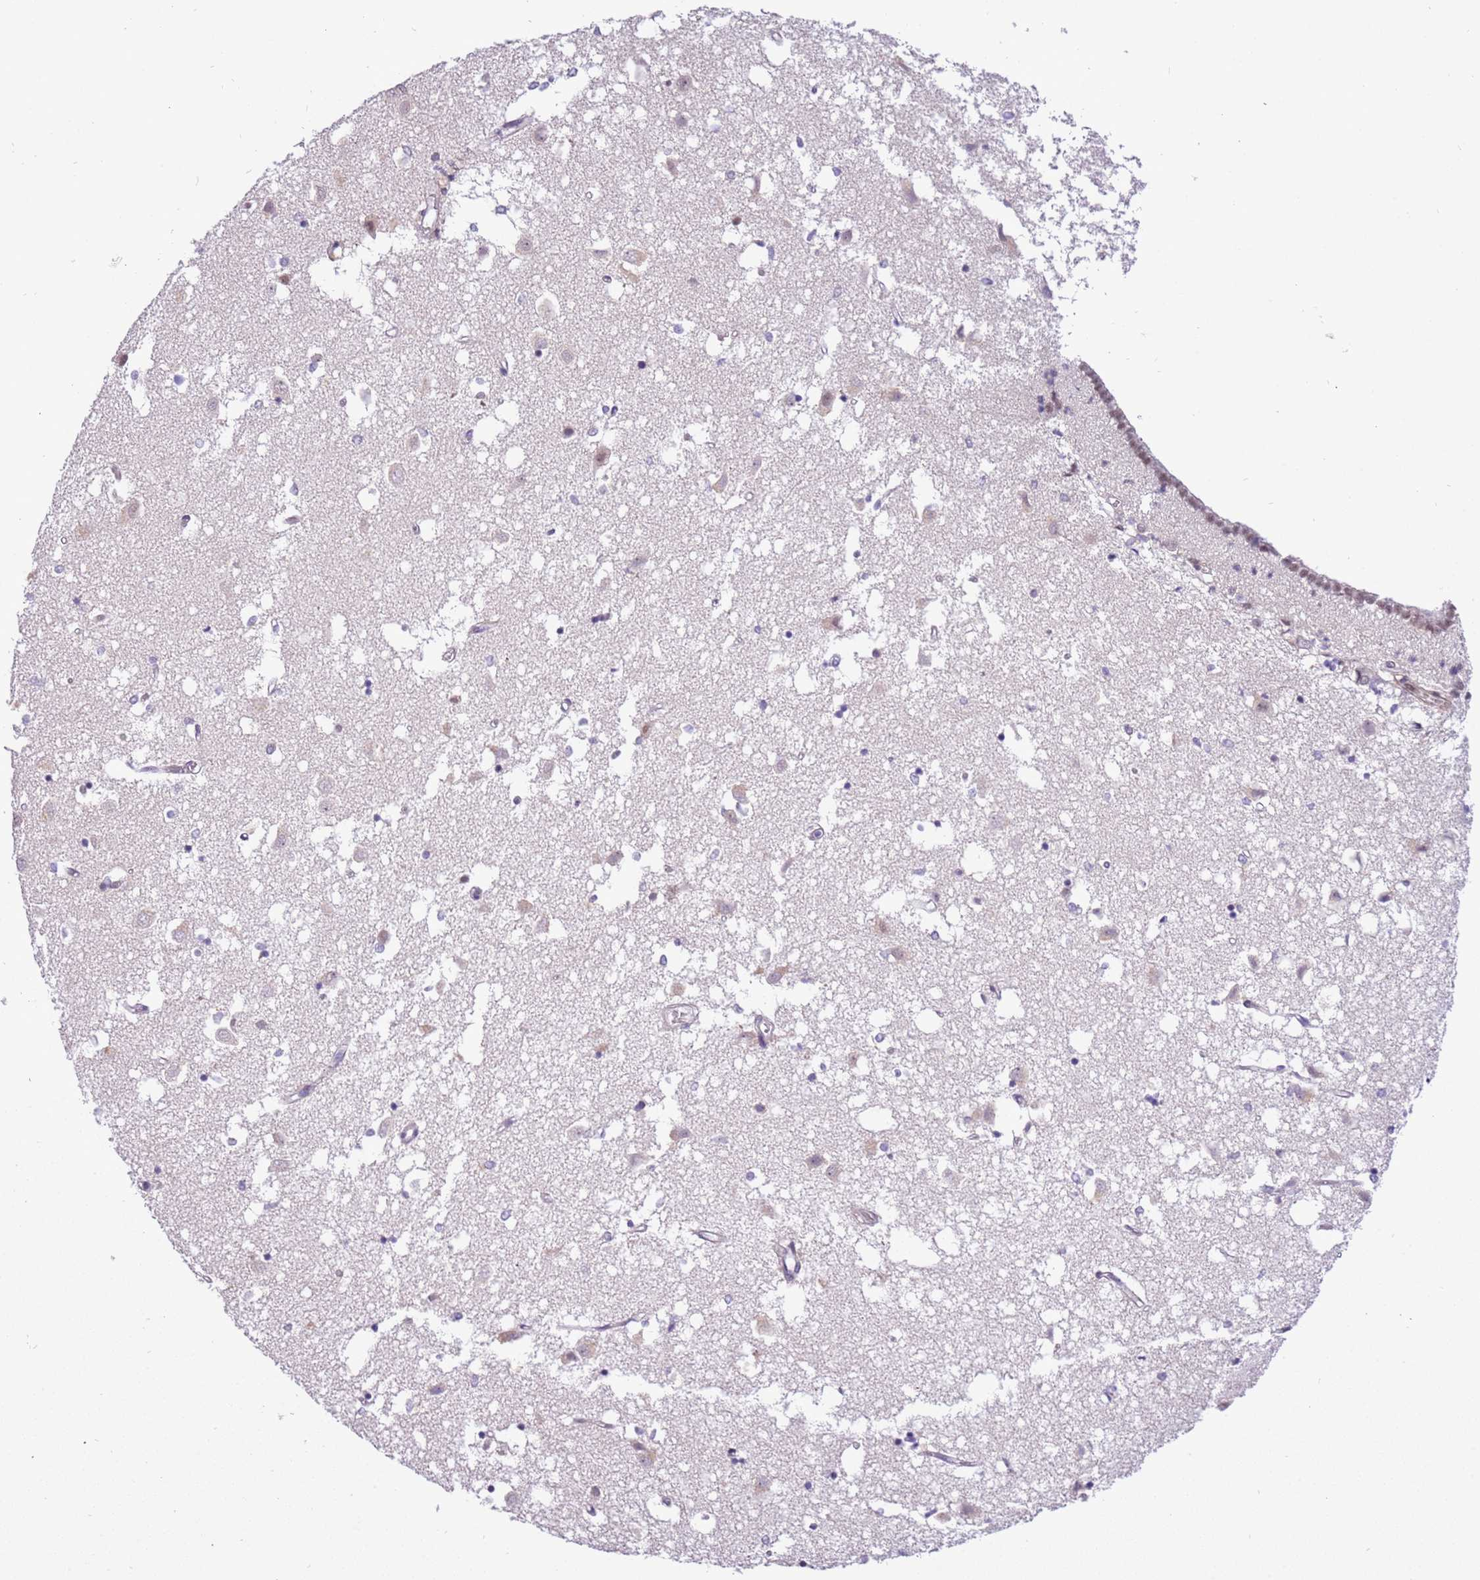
{"staining": {"intensity": "negative", "quantity": "none", "location": "none"}, "tissue": "caudate", "cell_type": "Glial cells", "image_type": "normal", "snomed": [{"axis": "morphology", "description": "Normal tissue, NOS"}, {"axis": "topography", "description": "Lateral ventricle wall"}], "caption": "Micrograph shows no significant protein staining in glial cells of normal caudate. Nuclei are stained in blue.", "gene": "MAGEF1", "patient": {"sex": "male", "age": 70}}